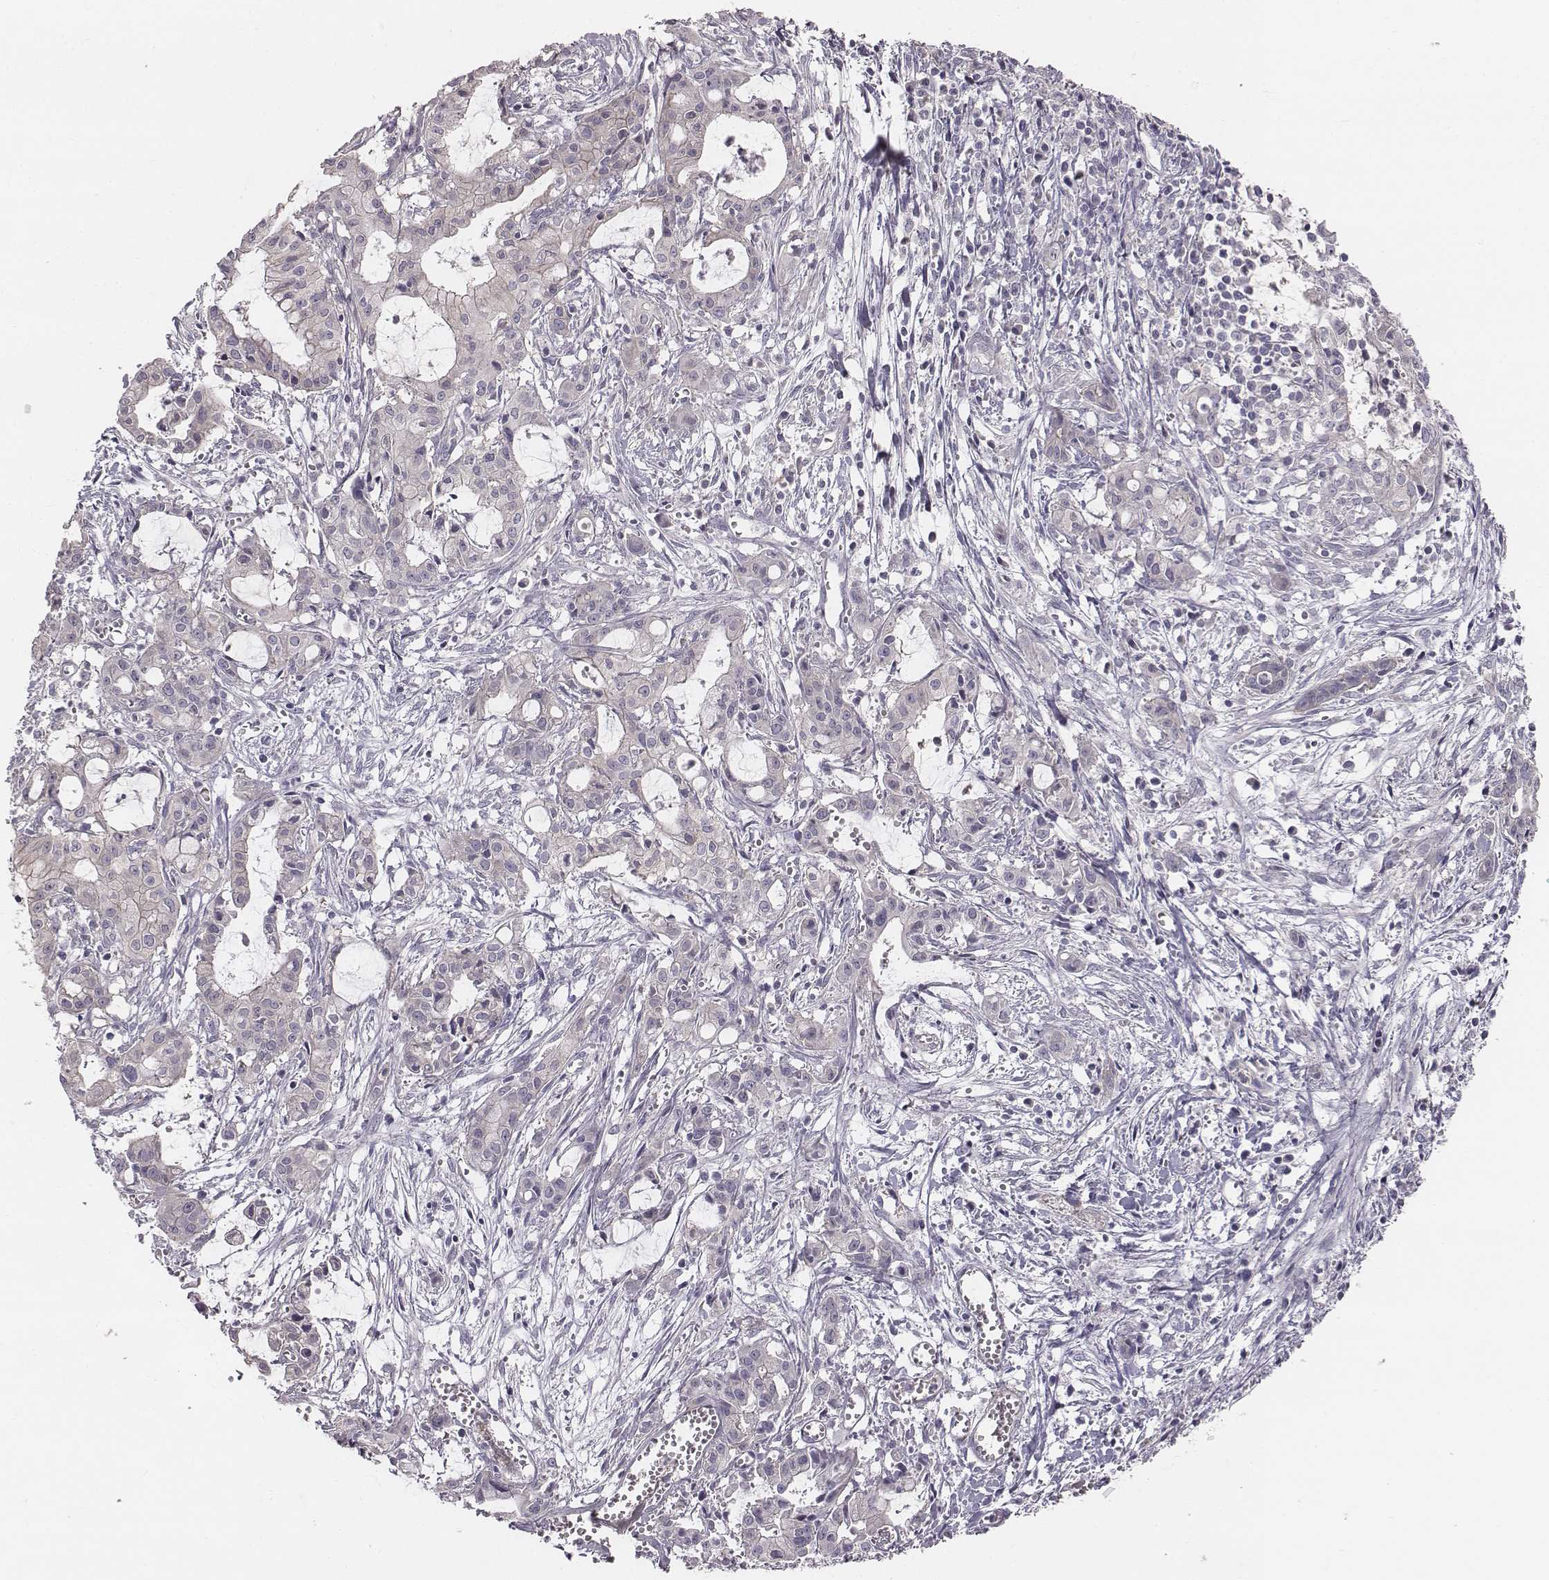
{"staining": {"intensity": "negative", "quantity": "none", "location": "none"}, "tissue": "pancreatic cancer", "cell_type": "Tumor cells", "image_type": "cancer", "snomed": [{"axis": "morphology", "description": "Adenocarcinoma, NOS"}, {"axis": "topography", "description": "Pancreas"}], "caption": "Immunohistochemistry (IHC) of human pancreatic adenocarcinoma demonstrates no staining in tumor cells. (DAB (3,3'-diaminobenzidine) immunohistochemistry visualized using brightfield microscopy, high magnification).", "gene": "PRKCZ", "patient": {"sex": "male", "age": 48}}